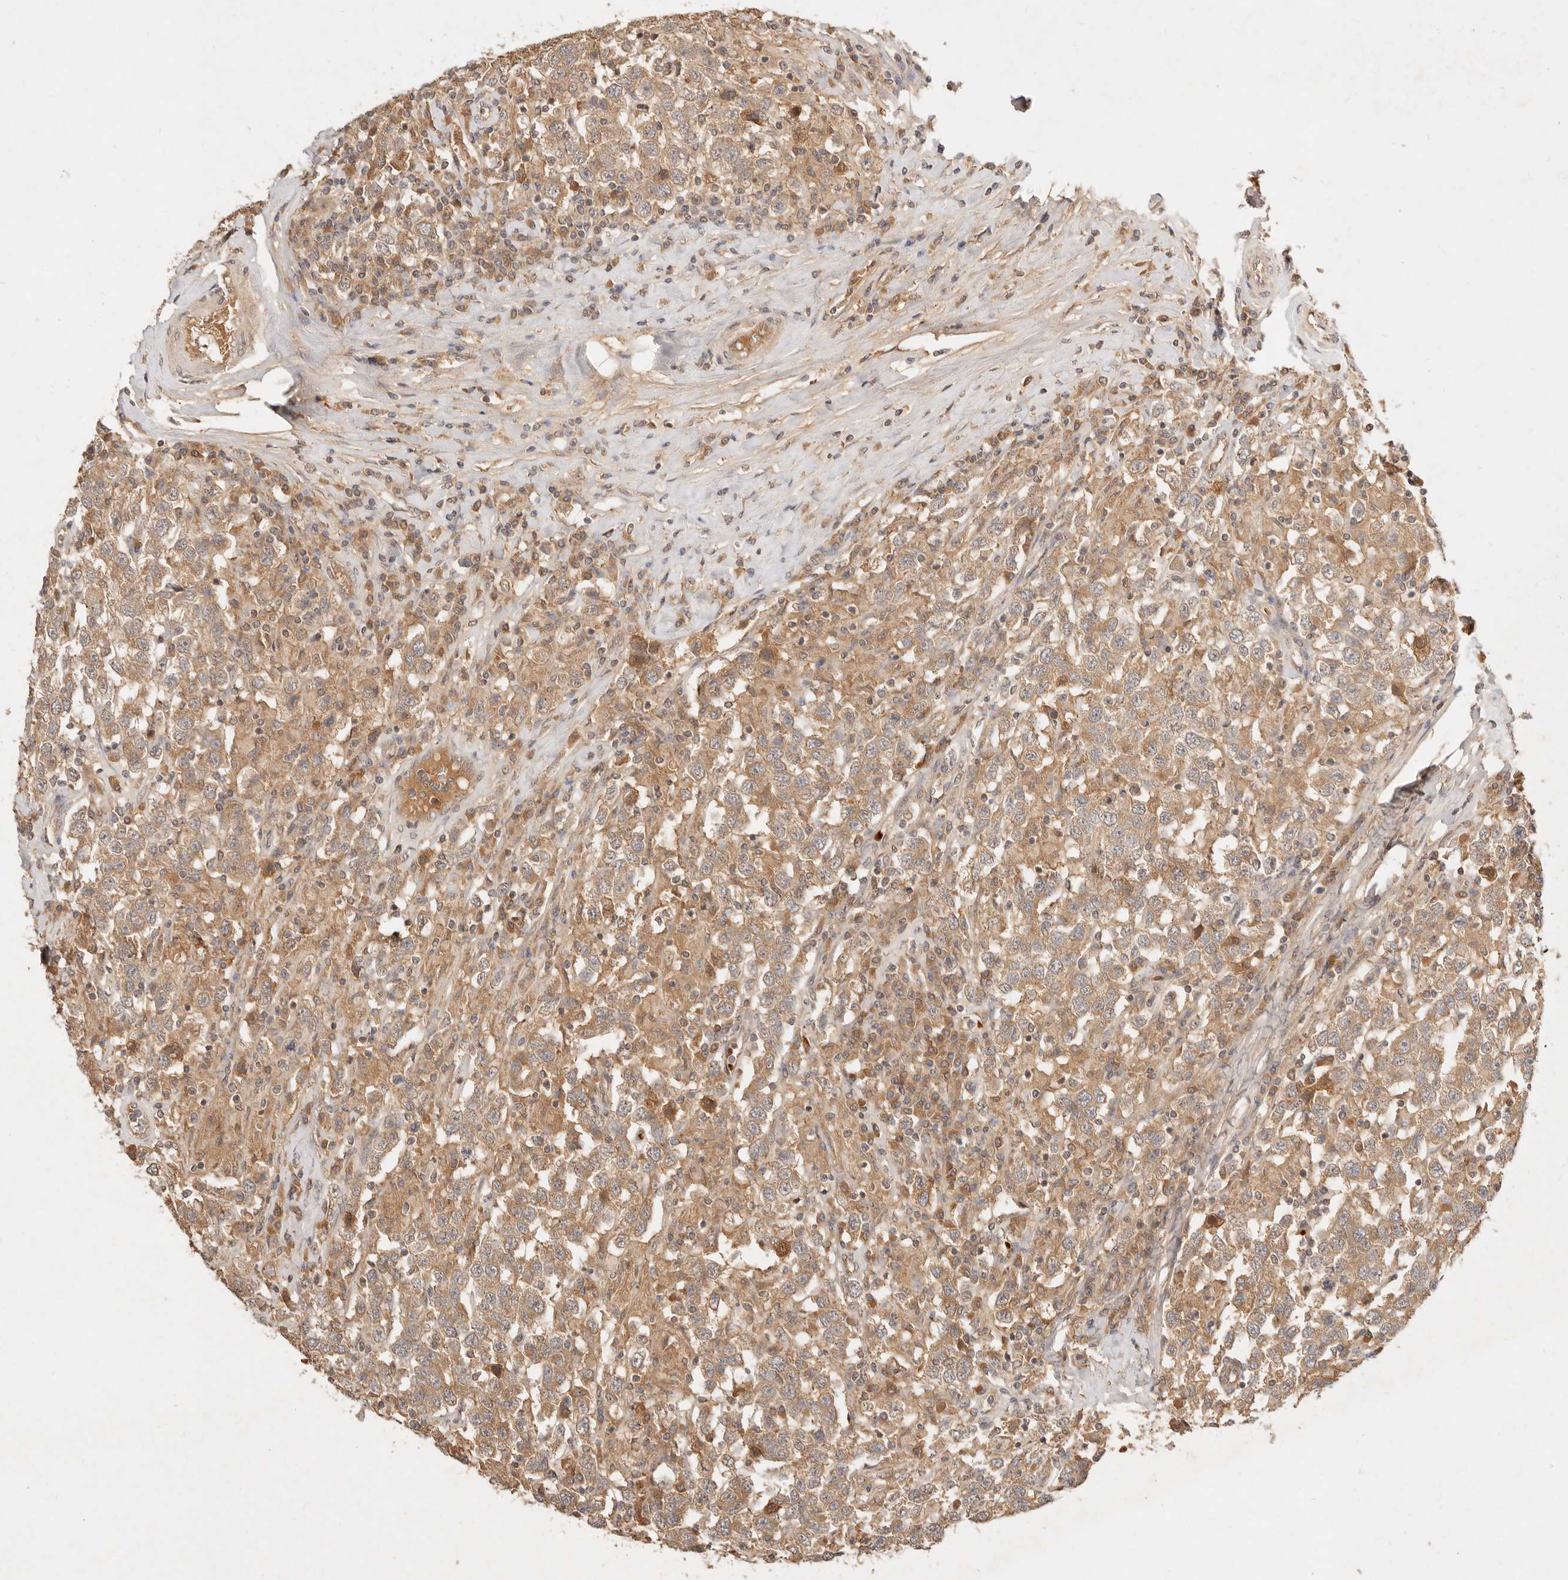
{"staining": {"intensity": "moderate", "quantity": ">75%", "location": "cytoplasmic/membranous"}, "tissue": "testis cancer", "cell_type": "Tumor cells", "image_type": "cancer", "snomed": [{"axis": "morphology", "description": "Seminoma, NOS"}, {"axis": "topography", "description": "Testis"}], "caption": "IHC micrograph of neoplastic tissue: testis cancer stained using IHC displays medium levels of moderate protein expression localized specifically in the cytoplasmic/membranous of tumor cells, appearing as a cytoplasmic/membranous brown color.", "gene": "FREM2", "patient": {"sex": "male", "age": 41}}